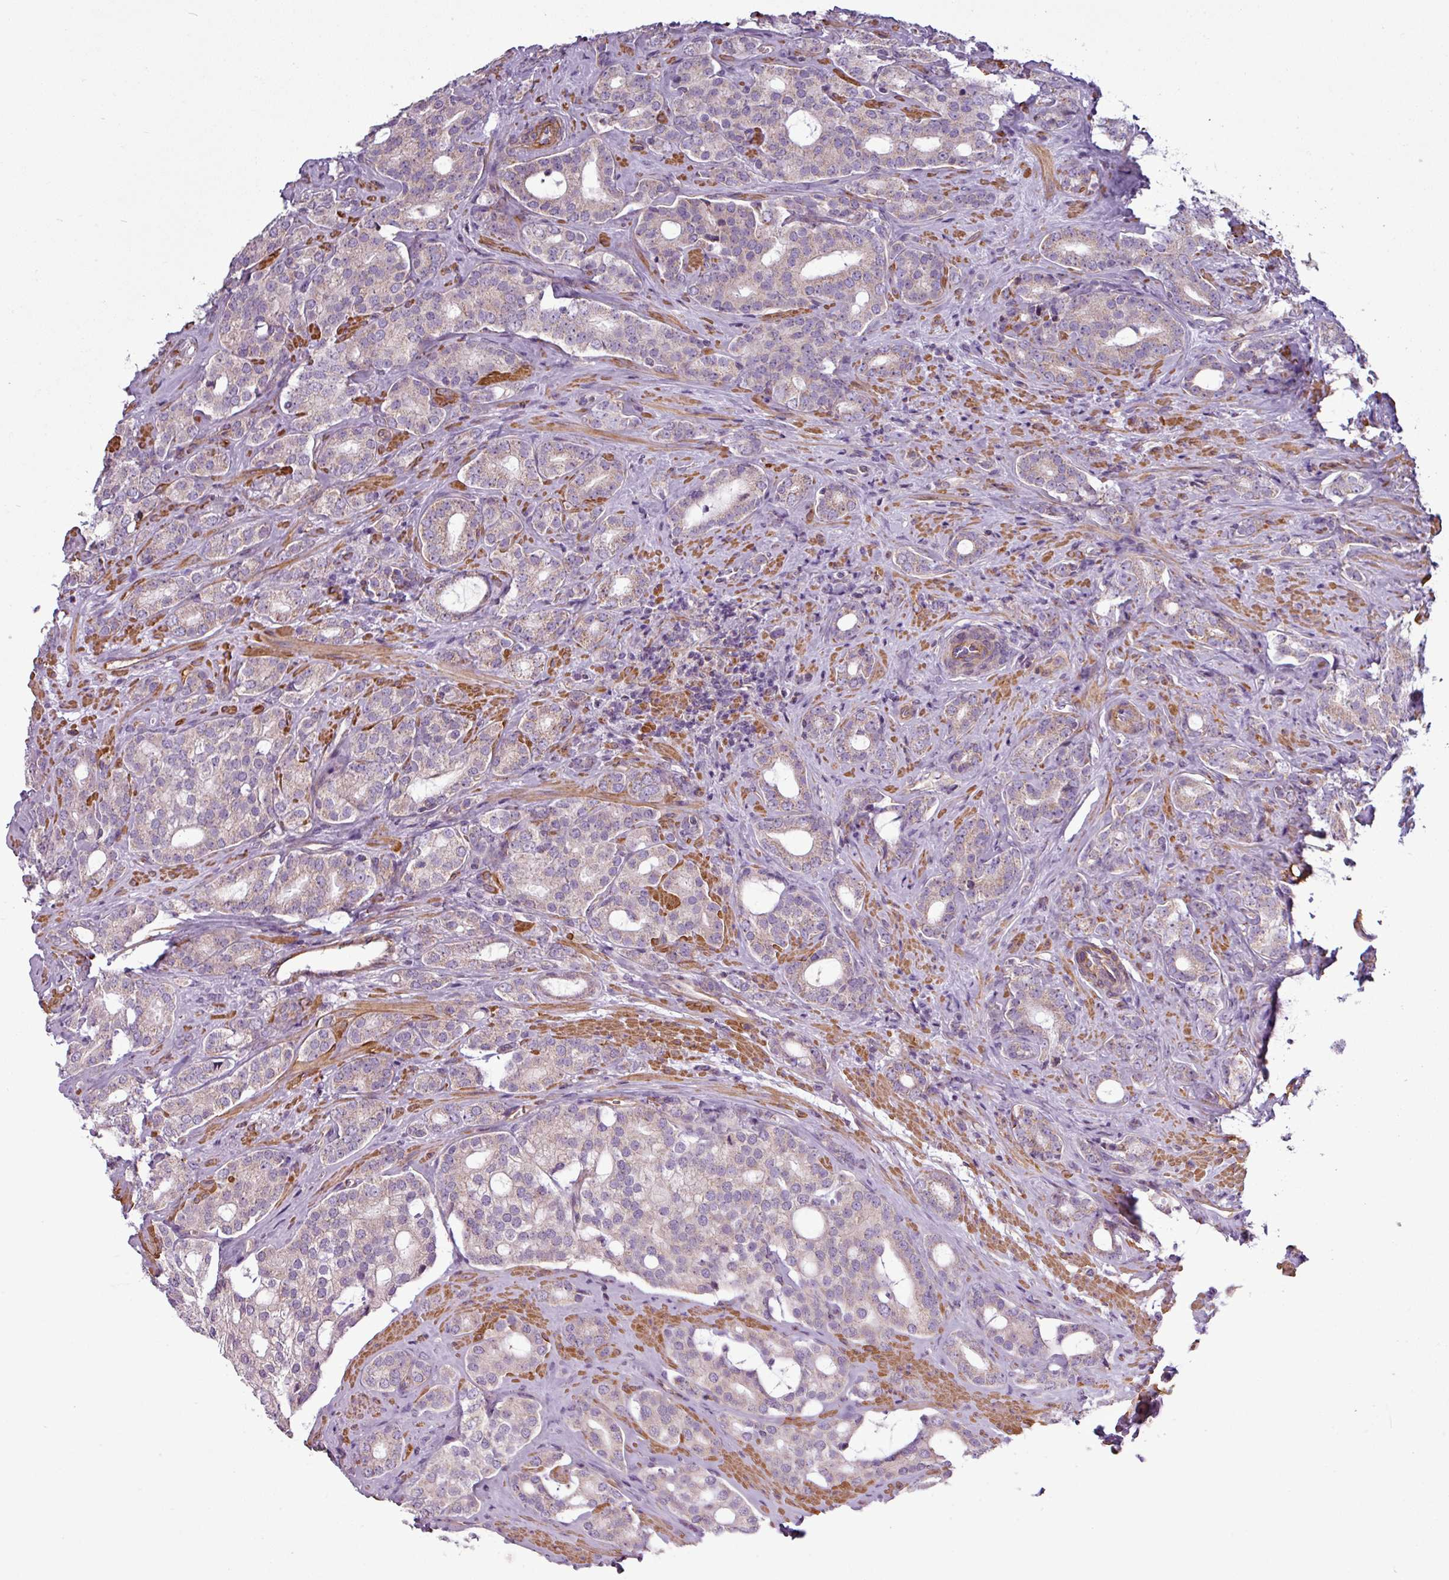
{"staining": {"intensity": "negative", "quantity": "none", "location": "none"}, "tissue": "prostate cancer", "cell_type": "Tumor cells", "image_type": "cancer", "snomed": [{"axis": "morphology", "description": "Adenocarcinoma, High grade"}, {"axis": "topography", "description": "Prostate"}], "caption": "Immunohistochemical staining of human adenocarcinoma (high-grade) (prostate) demonstrates no significant staining in tumor cells.", "gene": "BTN2A2", "patient": {"sex": "male", "age": 63}}